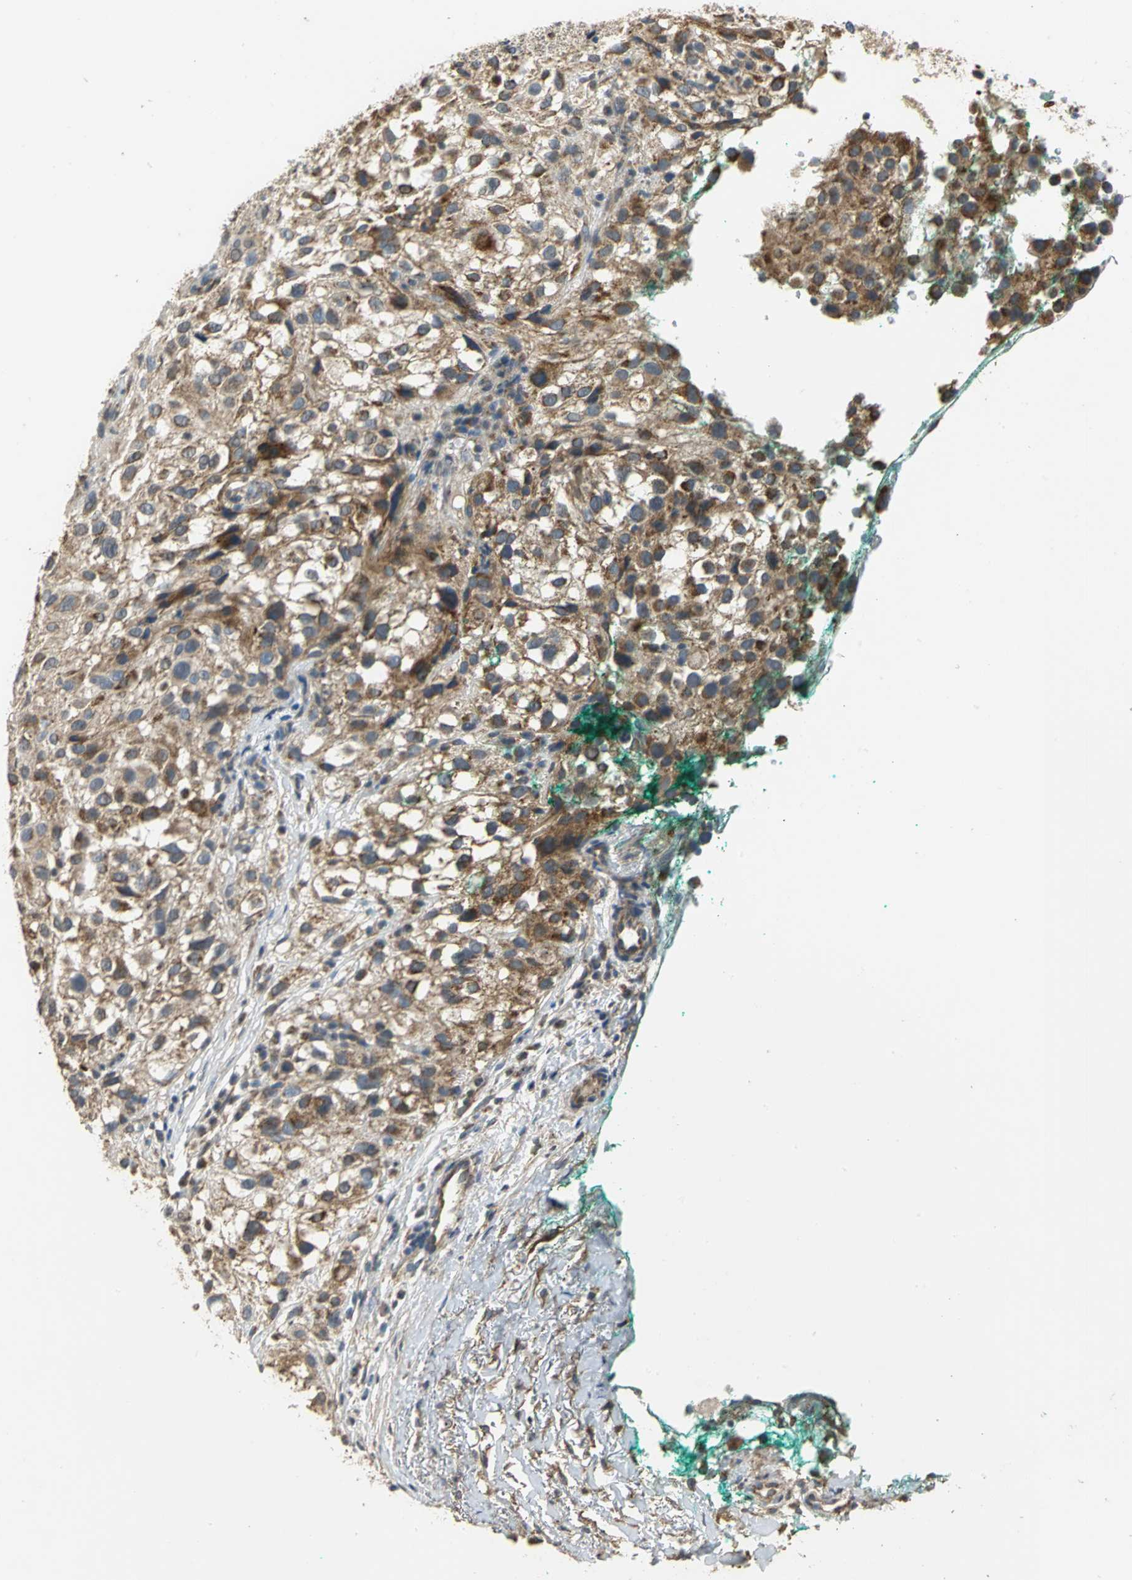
{"staining": {"intensity": "strong", "quantity": ">75%", "location": "cytoplasmic/membranous"}, "tissue": "melanoma", "cell_type": "Tumor cells", "image_type": "cancer", "snomed": [{"axis": "morphology", "description": "Necrosis, NOS"}, {"axis": "morphology", "description": "Malignant melanoma, NOS"}, {"axis": "topography", "description": "Skin"}], "caption": "Melanoma stained for a protein reveals strong cytoplasmic/membranous positivity in tumor cells.", "gene": "NDUFB5", "patient": {"sex": "female", "age": 87}}